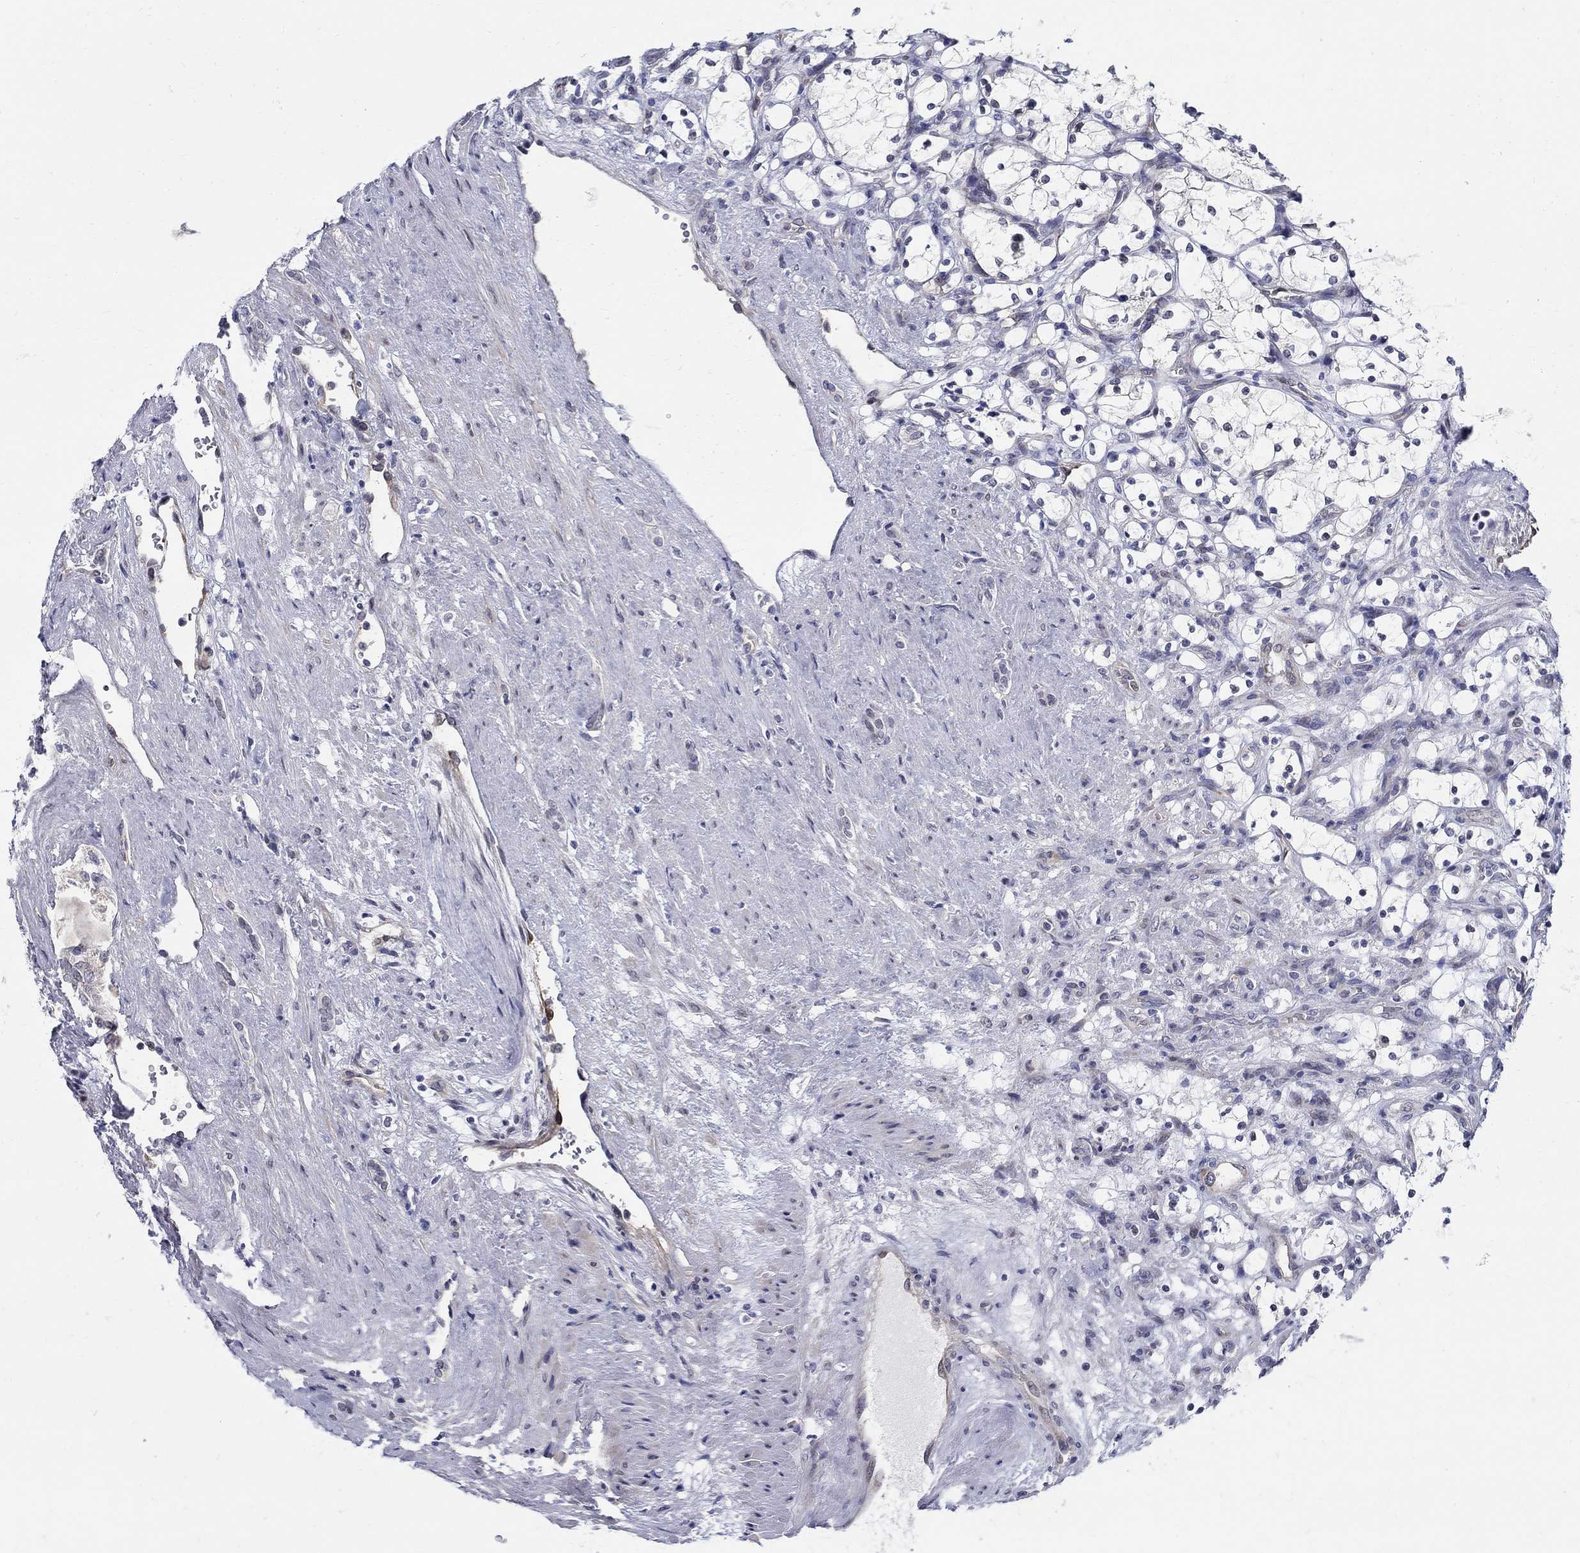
{"staining": {"intensity": "negative", "quantity": "none", "location": "none"}, "tissue": "renal cancer", "cell_type": "Tumor cells", "image_type": "cancer", "snomed": [{"axis": "morphology", "description": "Adenocarcinoma, NOS"}, {"axis": "topography", "description": "Kidney"}], "caption": "This is an immunohistochemistry image of human renal adenocarcinoma. There is no expression in tumor cells.", "gene": "C16orf46", "patient": {"sex": "female", "age": 69}}